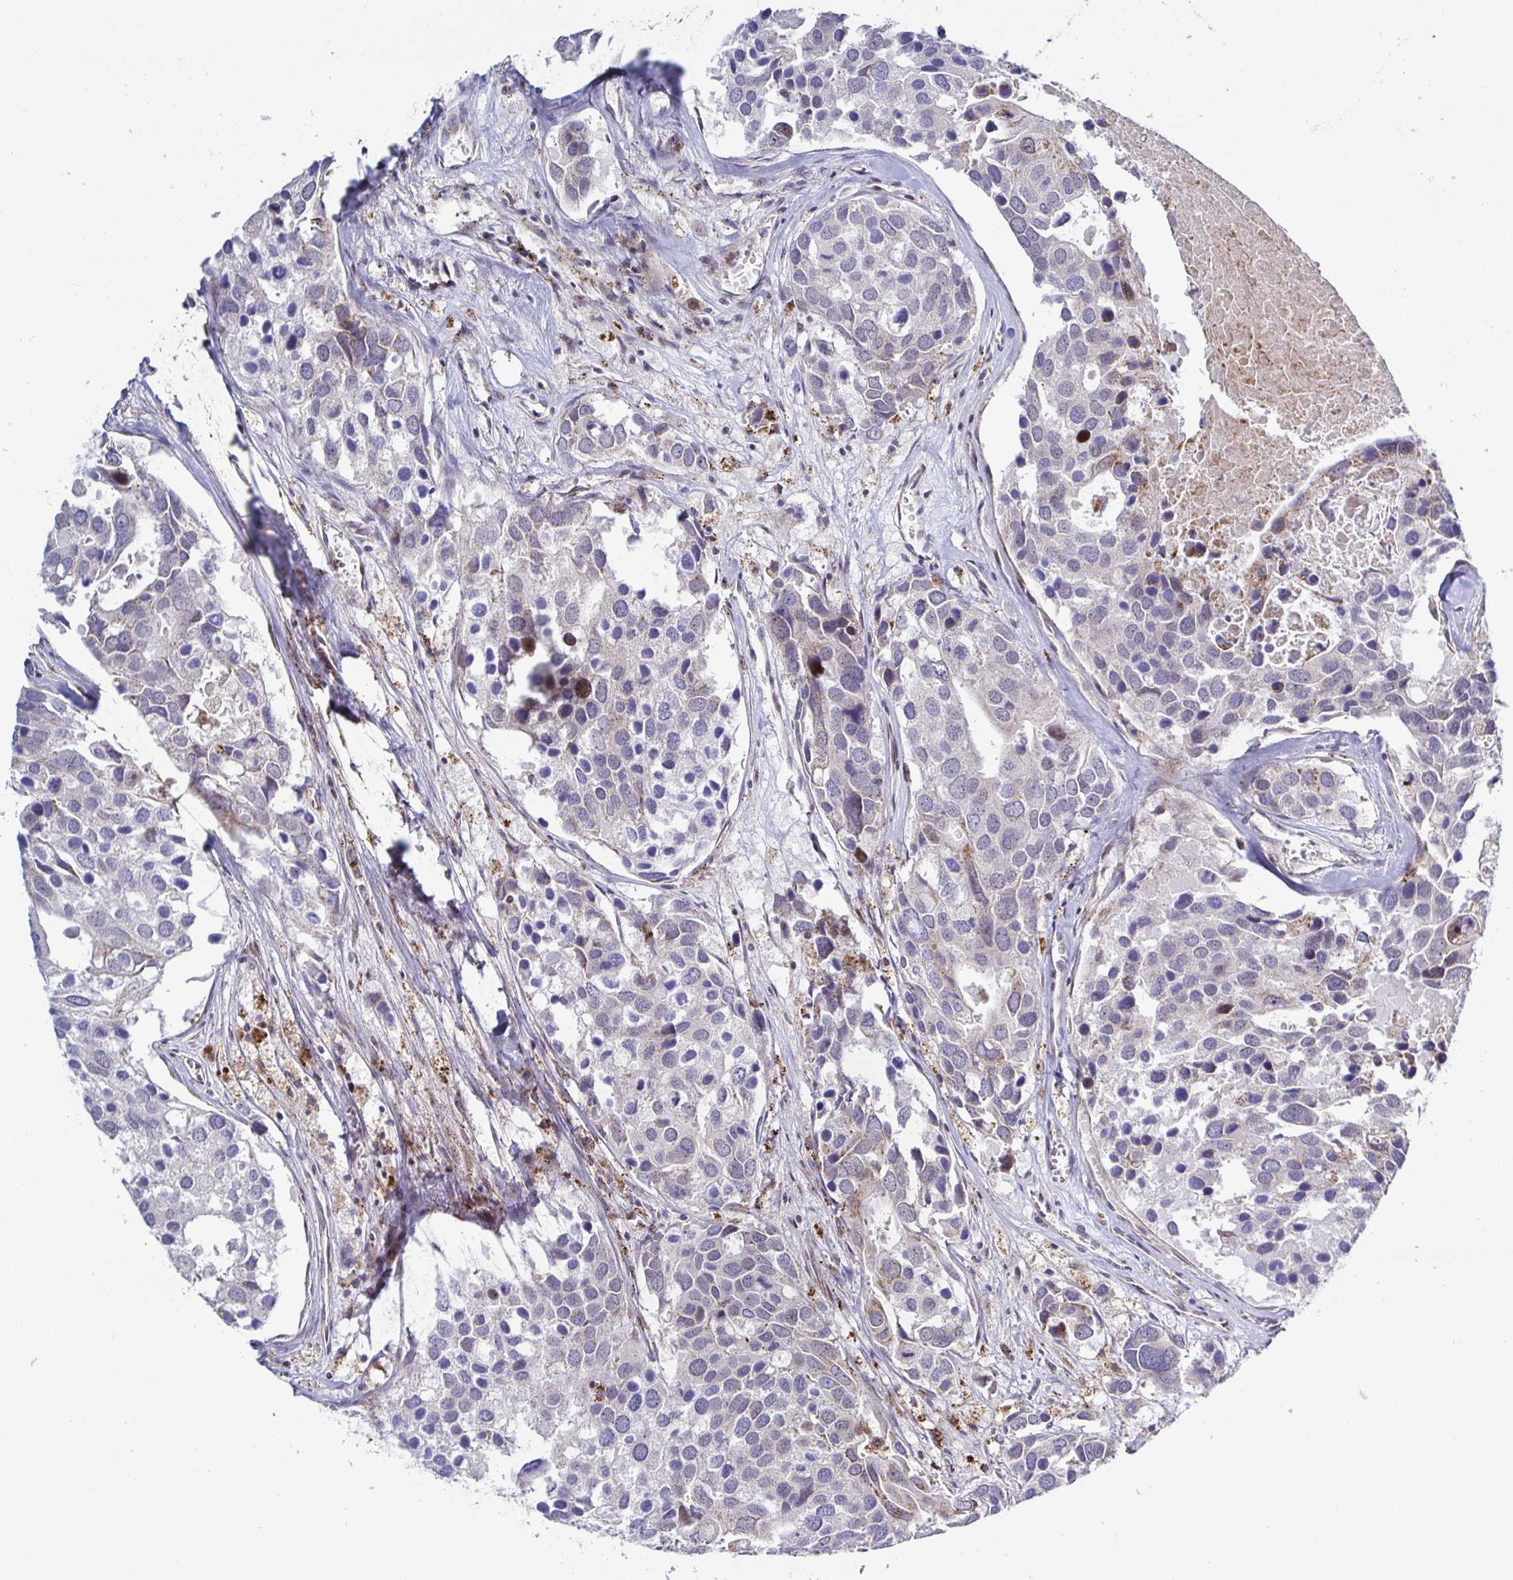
{"staining": {"intensity": "weak", "quantity": "<25%", "location": "cytoplasmic/membranous"}, "tissue": "breast cancer", "cell_type": "Tumor cells", "image_type": "cancer", "snomed": [{"axis": "morphology", "description": "Duct carcinoma"}, {"axis": "topography", "description": "Breast"}], "caption": "Image shows no protein staining in tumor cells of infiltrating ductal carcinoma (breast) tissue.", "gene": "DZIP1", "patient": {"sex": "female", "age": 83}}